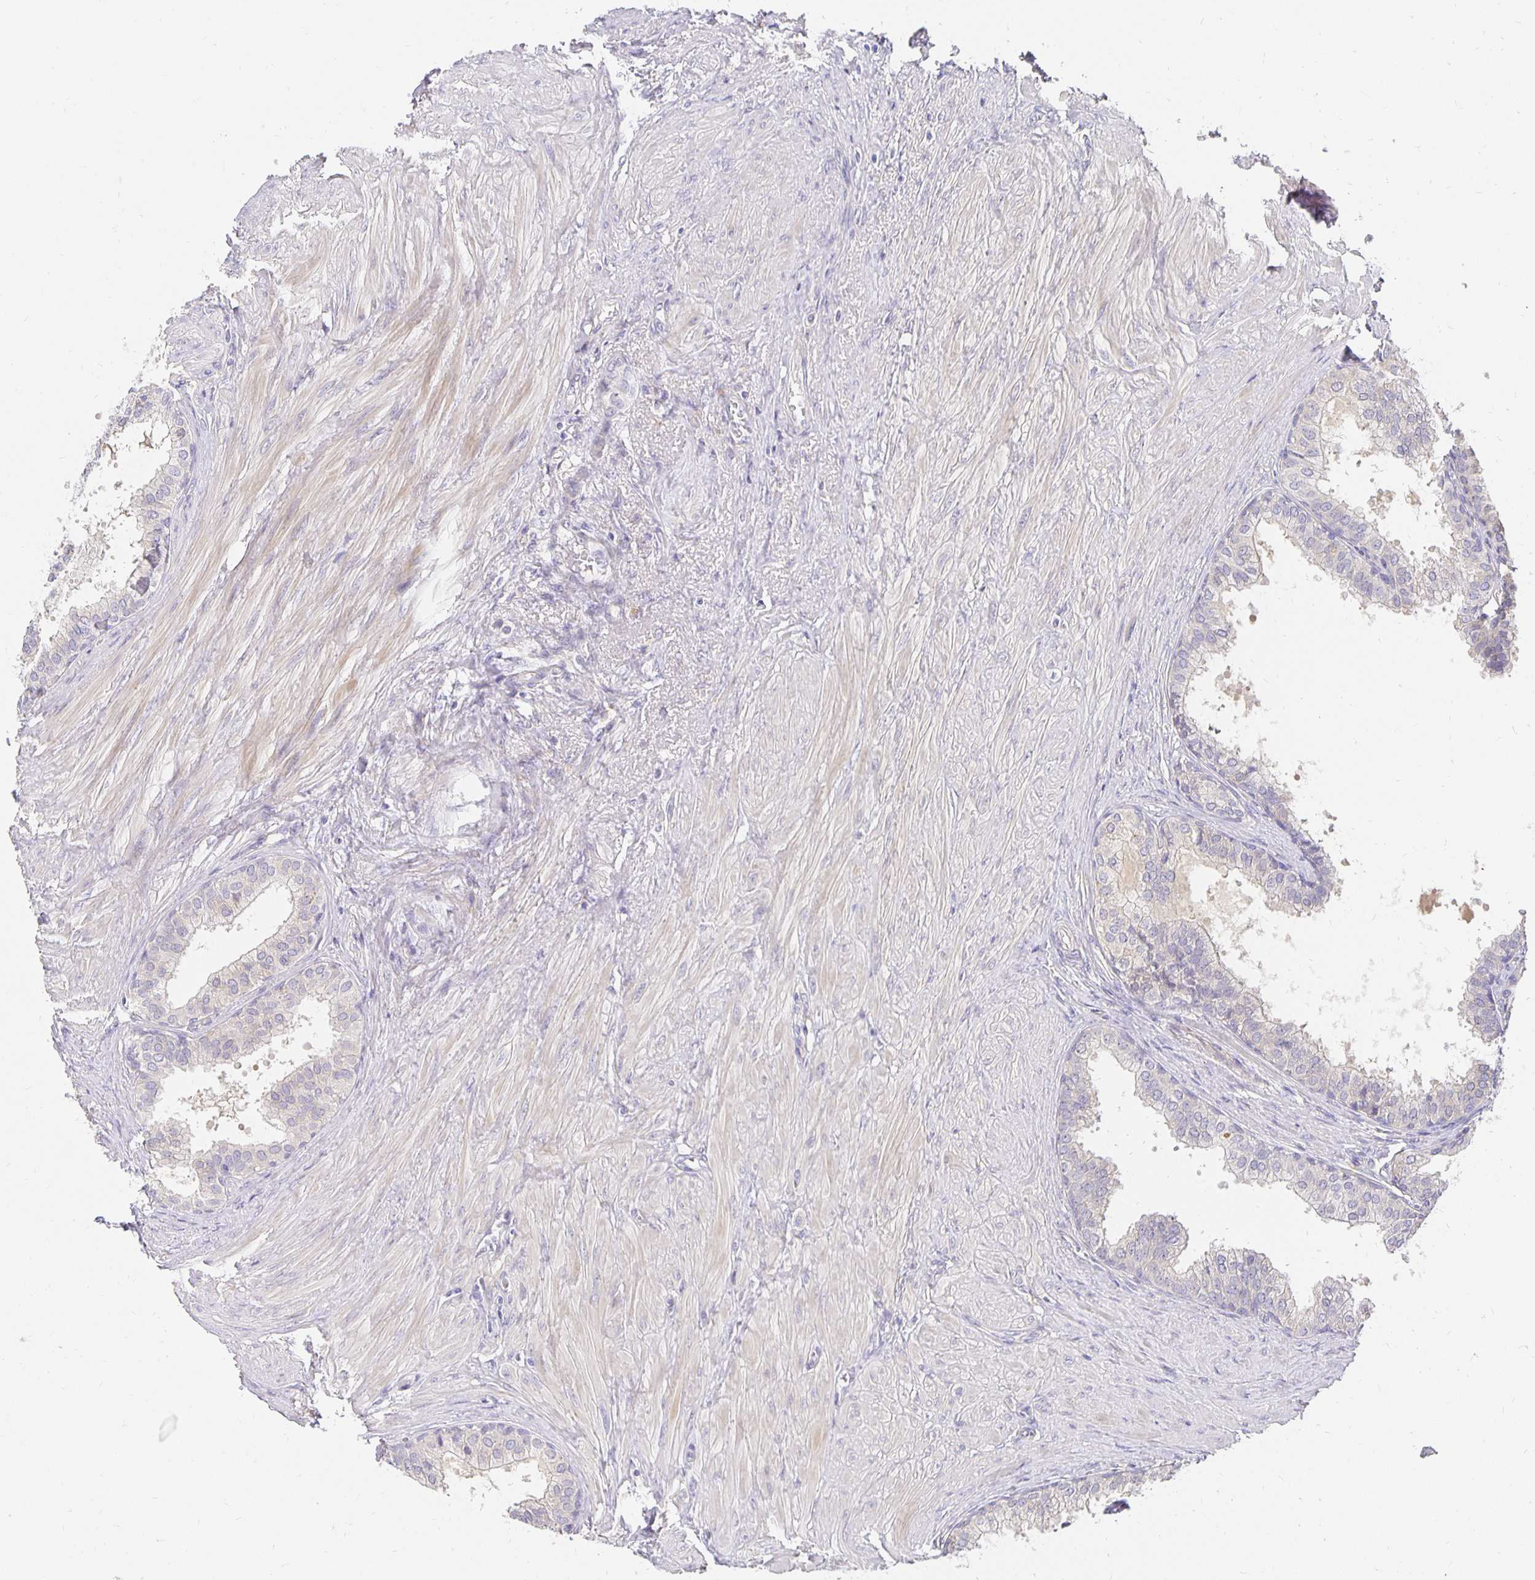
{"staining": {"intensity": "negative", "quantity": "none", "location": "none"}, "tissue": "prostate", "cell_type": "Glandular cells", "image_type": "normal", "snomed": [{"axis": "morphology", "description": "Normal tissue, NOS"}, {"axis": "topography", "description": "Prostate"}, {"axis": "topography", "description": "Peripheral nerve tissue"}], "caption": "An immunohistochemistry (IHC) micrograph of normal prostate is shown. There is no staining in glandular cells of prostate. Nuclei are stained in blue.", "gene": "PLOD1", "patient": {"sex": "male", "age": 55}}